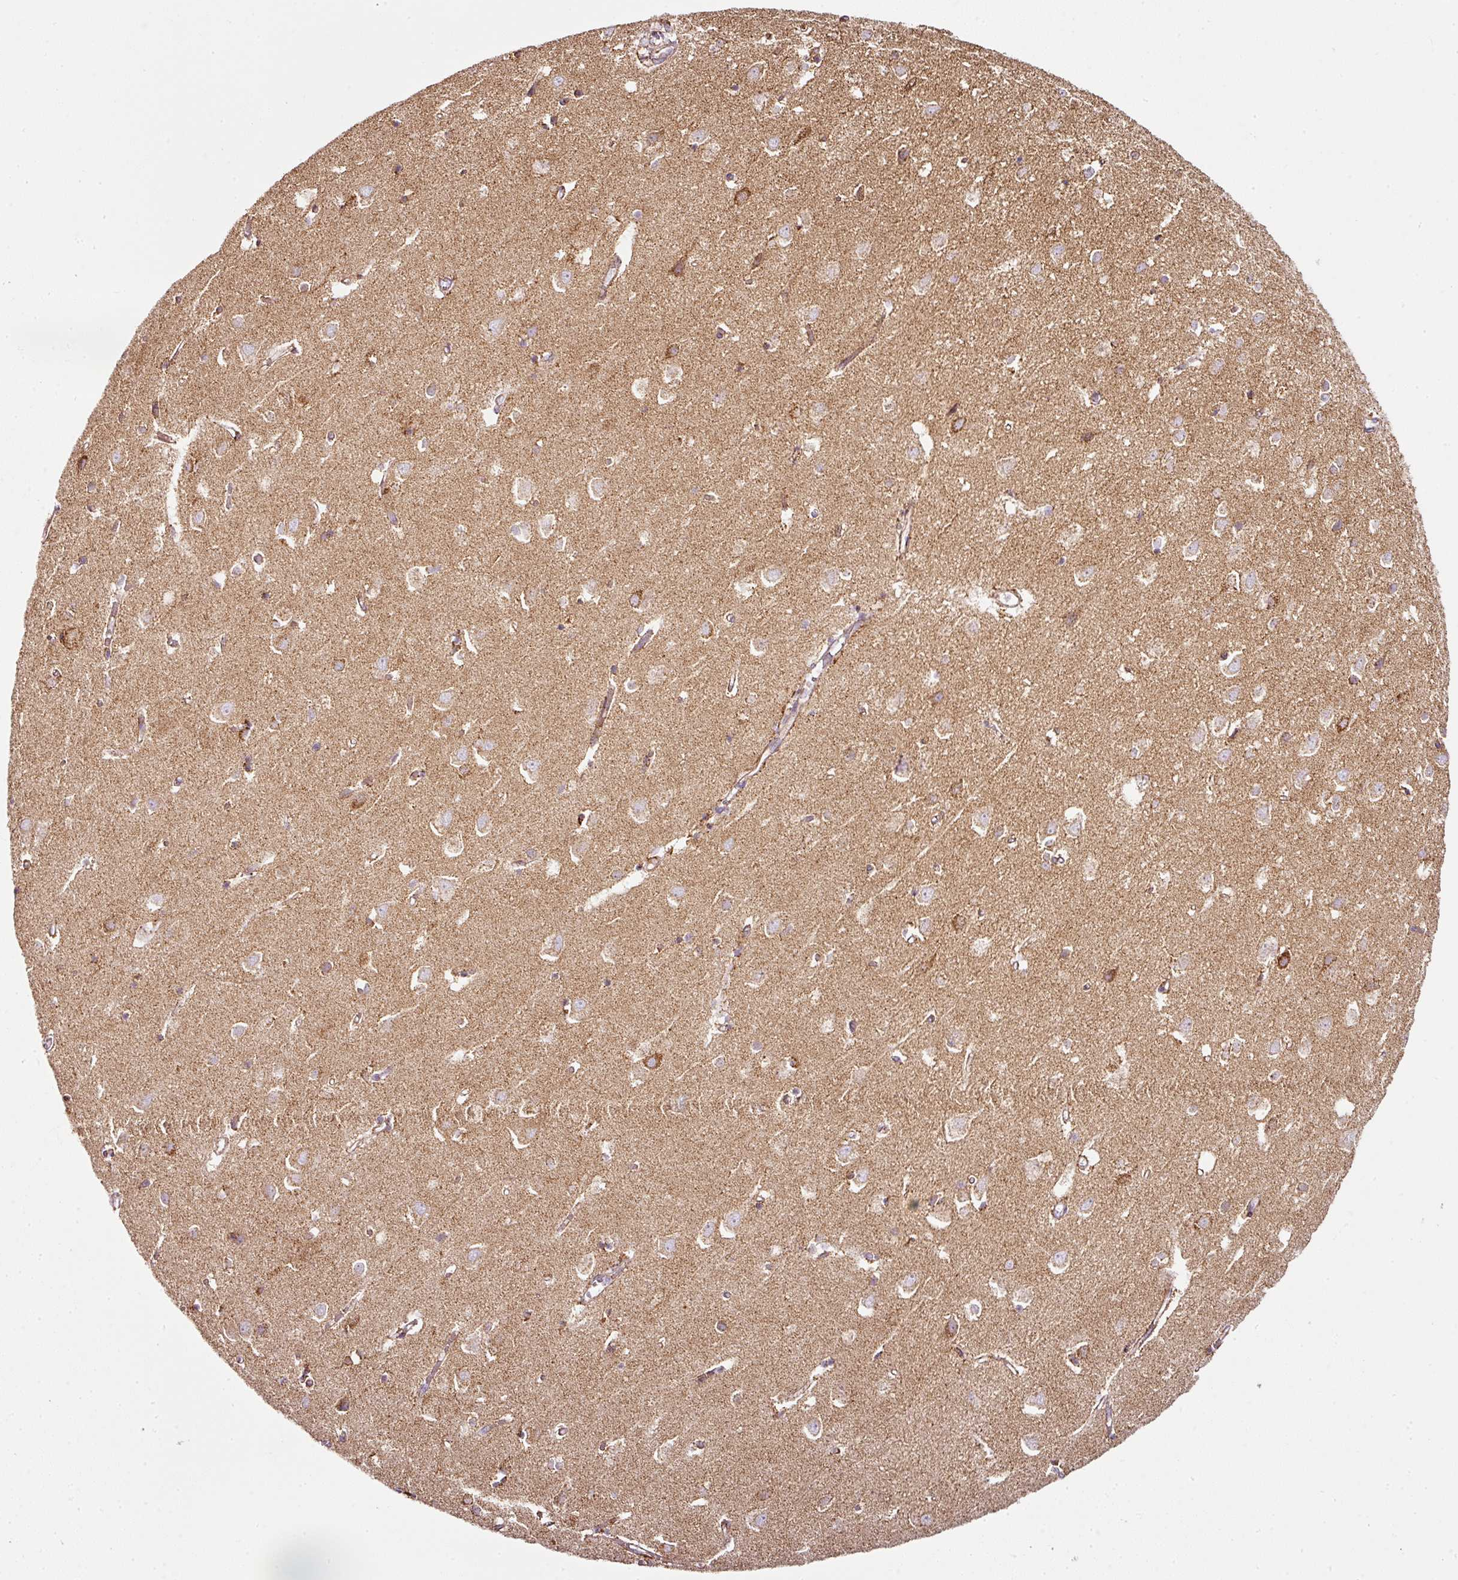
{"staining": {"intensity": "moderate", "quantity": "<25%", "location": "cytoplasmic/membranous"}, "tissue": "cerebral cortex", "cell_type": "Endothelial cells", "image_type": "normal", "snomed": [{"axis": "morphology", "description": "Normal tissue, NOS"}, {"axis": "topography", "description": "Cerebral cortex"}], "caption": "This image shows unremarkable cerebral cortex stained with immunohistochemistry to label a protein in brown. The cytoplasmic/membranous of endothelial cells show moderate positivity for the protein. Nuclei are counter-stained blue.", "gene": "SDHA", "patient": {"sex": "male", "age": 70}}